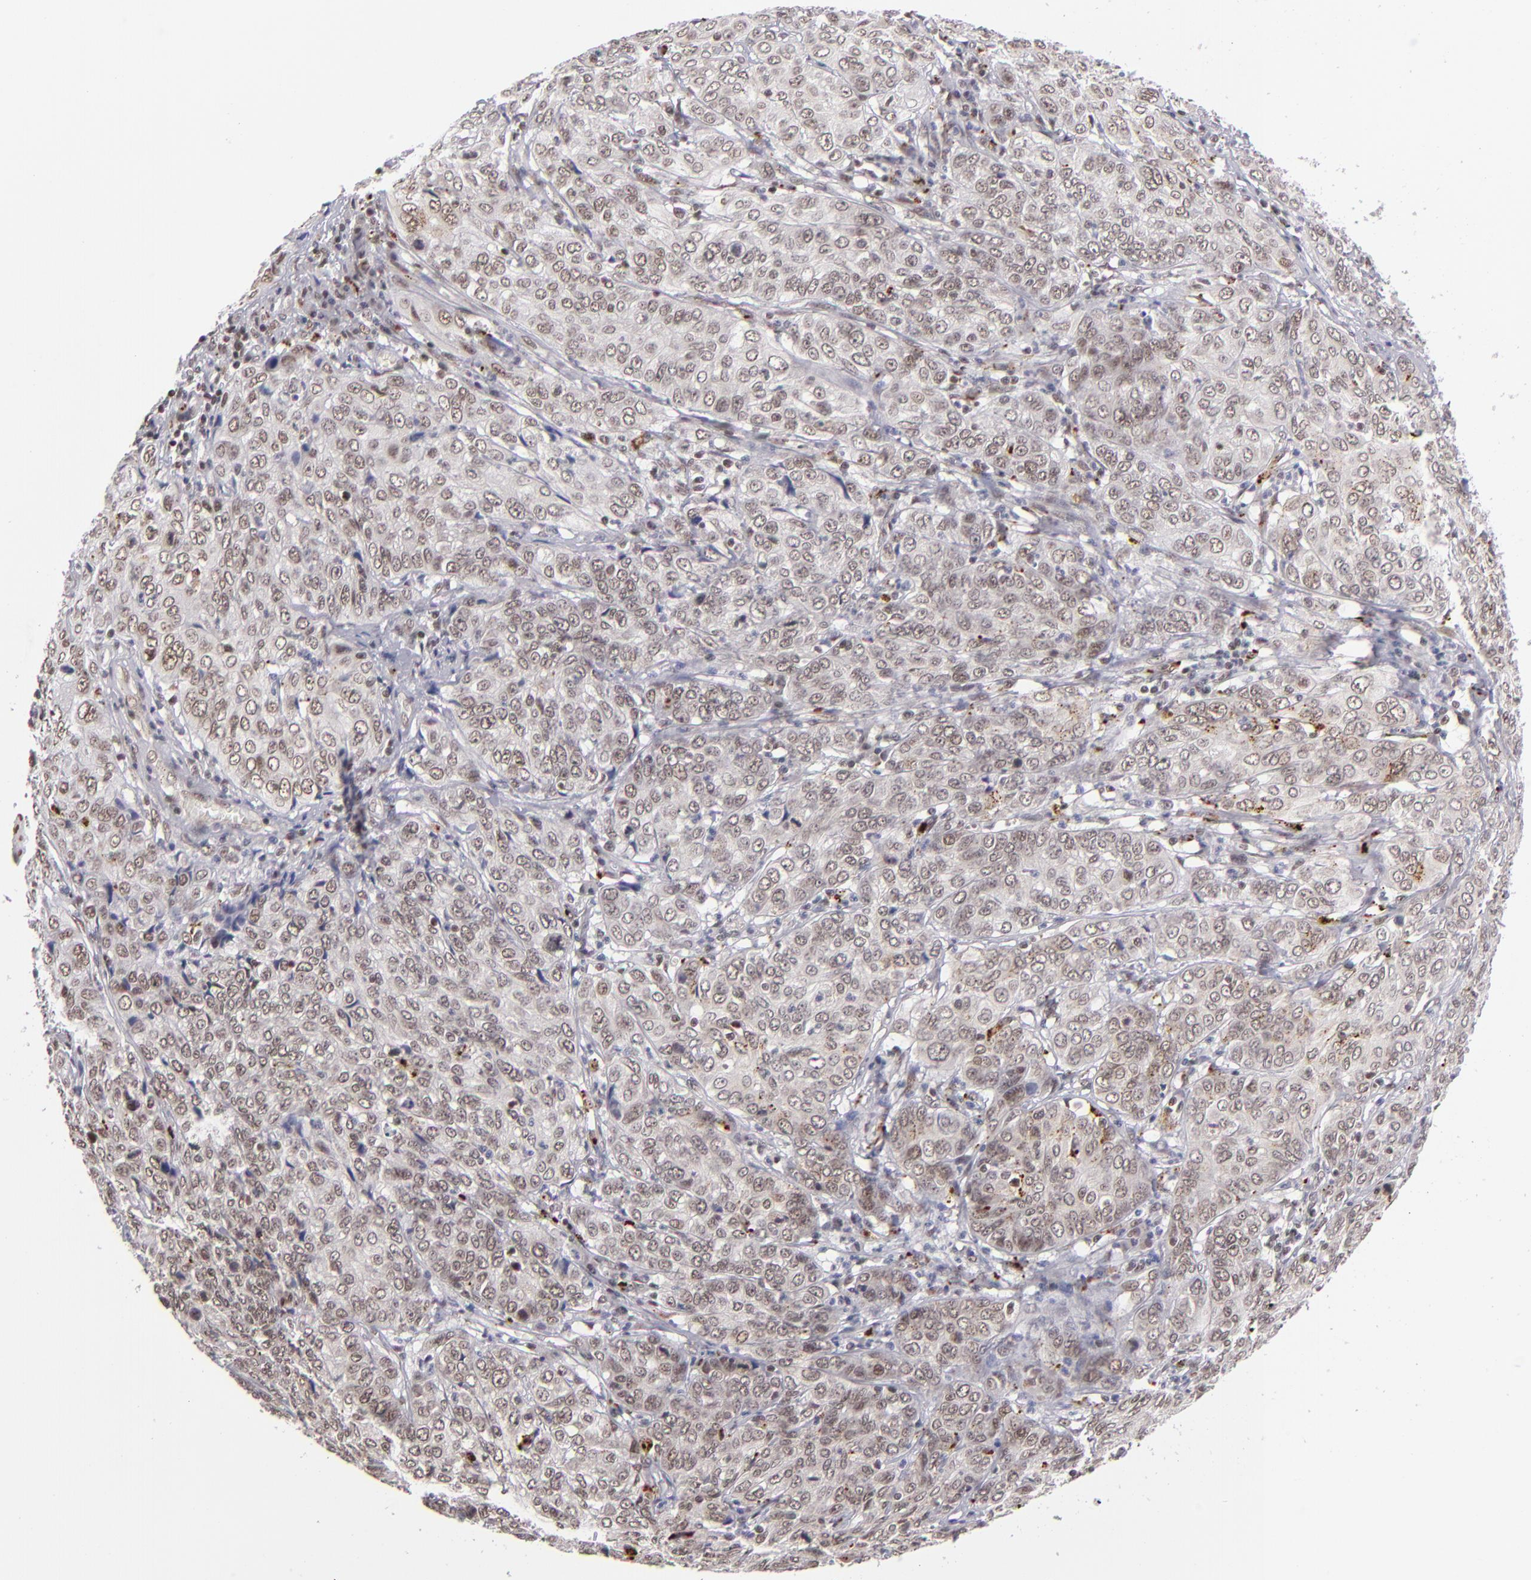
{"staining": {"intensity": "moderate", "quantity": "25%-75%", "location": "nuclear"}, "tissue": "cervical cancer", "cell_type": "Tumor cells", "image_type": "cancer", "snomed": [{"axis": "morphology", "description": "Squamous cell carcinoma, NOS"}, {"axis": "topography", "description": "Cervix"}], "caption": "This photomicrograph demonstrates IHC staining of human cervical cancer, with medium moderate nuclear staining in approximately 25%-75% of tumor cells.", "gene": "MLLT3", "patient": {"sex": "female", "age": 38}}